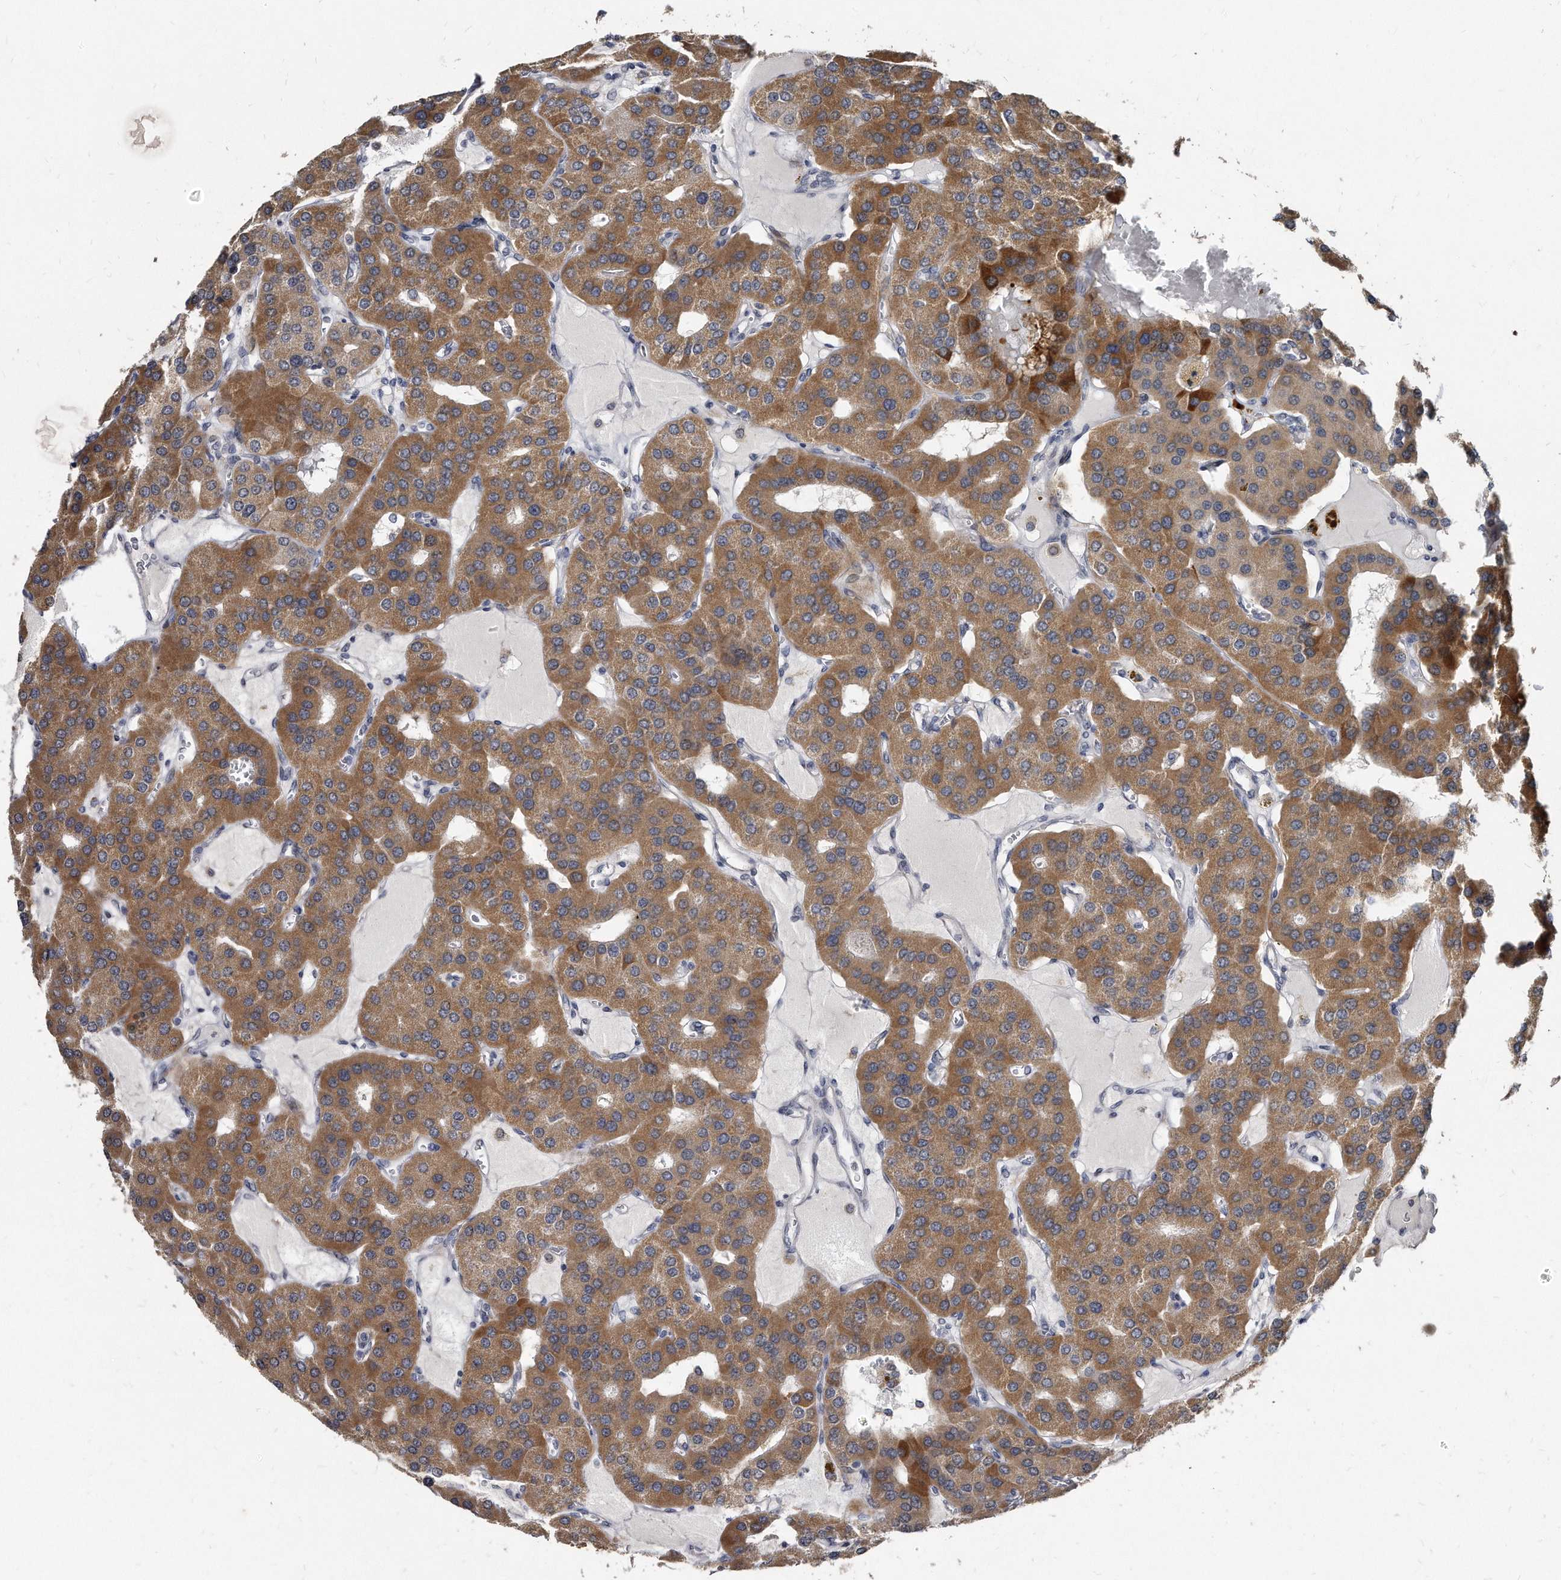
{"staining": {"intensity": "moderate", "quantity": ">75%", "location": "cytoplasmic/membranous"}, "tissue": "parathyroid gland", "cell_type": "Glandular cells", "image_type": "normal", "snomed": [{"axis": "morphology", "description": "Normal tissue, NOS"}, {"axis": "morphology", "description": "Adenoma, NOS"}, {"axis": "topography", "description": "Parathyroid gland"}], "caption": "Brown immunohistochemical staining in normal human parathyroid gland demonstrates moderate cytoplasmic/membranous staining in about >75% of glandular cells.", "gene": "KLHDC3", "patient": {"sex": "female", "age": 86}}